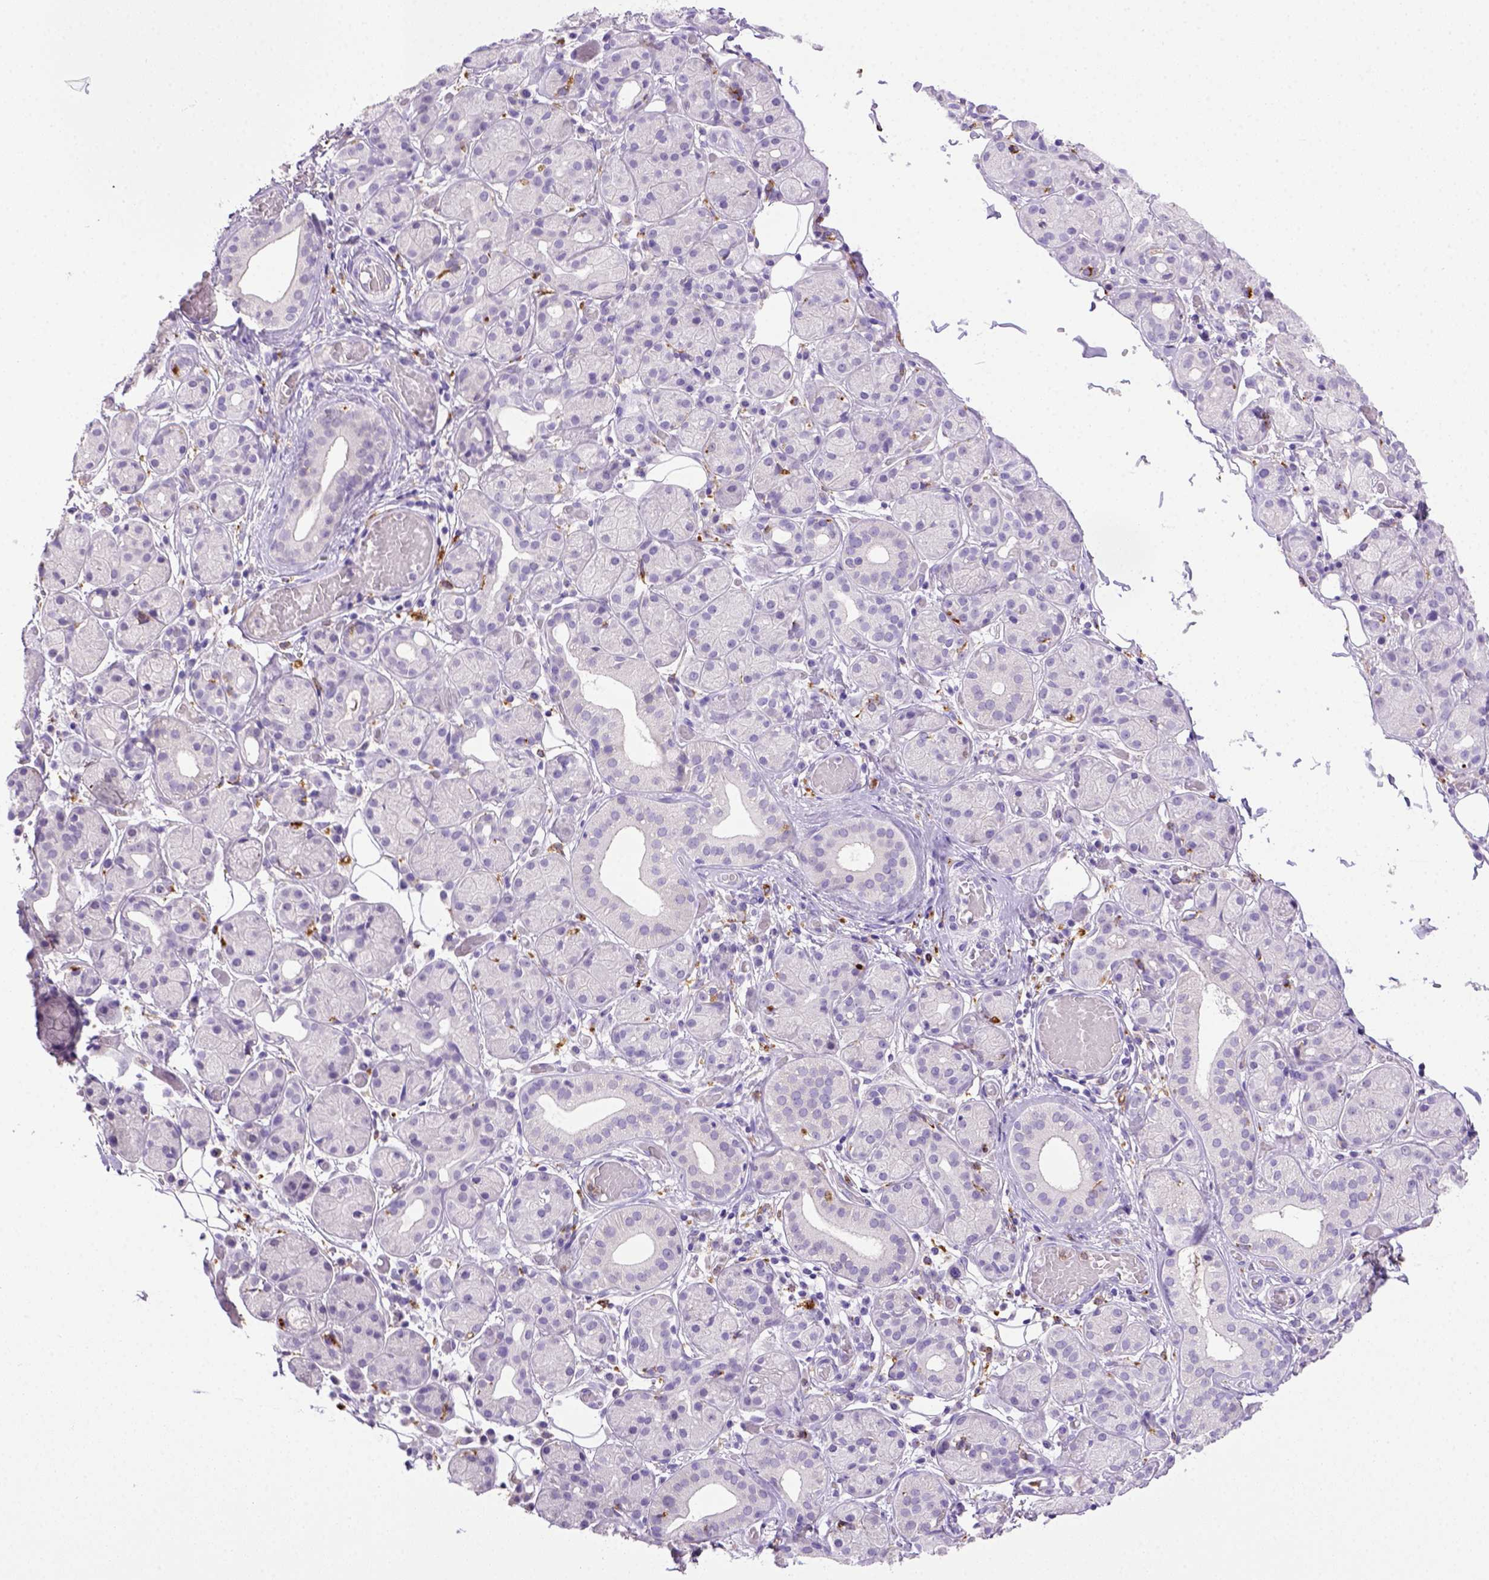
{"staining": {"intensity": "negative", "quantity": "none", "location": "none"}, "tissue": "salivary gland", "cell_type": "Glandular cells", "image_type": "normal", "snomed": [{"axis": "morphology", "description": "Normal tissue, NOS"}, {"axis": "topography", "description": "Salivary gland"}, {"axis": "topography", "description": "Peripheral nerve tissue"}], "caption": "Immunohistochemistry of unremarkable salivary gland displays no positivity in glandular cells. (IHC, brightfield microscopy, high magnification).", "gene": "CD68", "patient": {"sex": "male", "age": 71}}